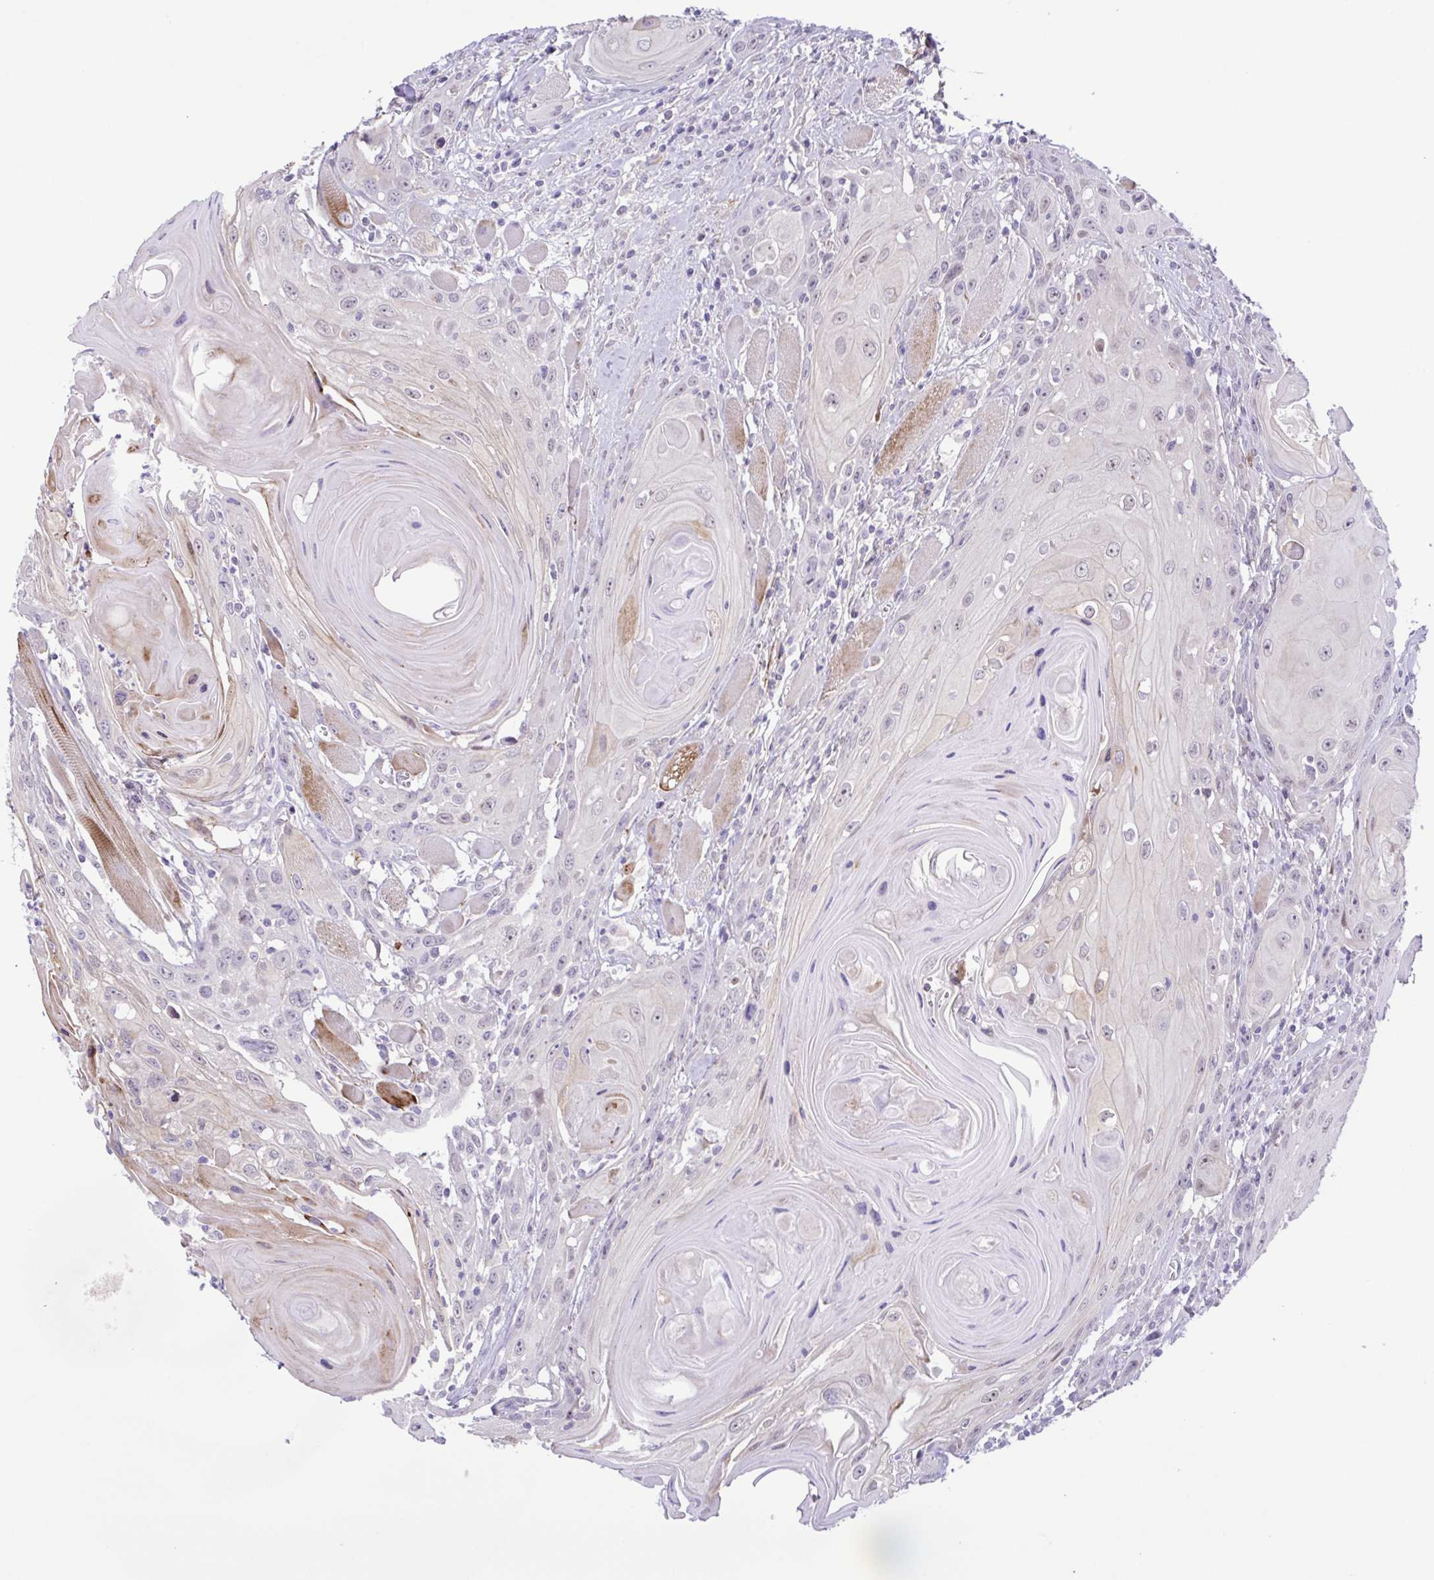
{"staining": {"intensity": "weak", "quantity": "<25%", "location": "cytoplasmic/membranous"}, "tissue": "head and neck cancer", "cell_type": "Tumor cells", "image_type": "cancer", "snomed": [{"axis": "morphology", "description": "Squamous cell carcinoma, NOS"}, {"axis": "topography", "description": "Head-Neck"}], "caption": "An image of human head and neck cancer (squamous cell carcinoma) is negative for staining in tumor cells.", "gene": "DCLK2", "patient": {"sex": "female", "age": 80}}